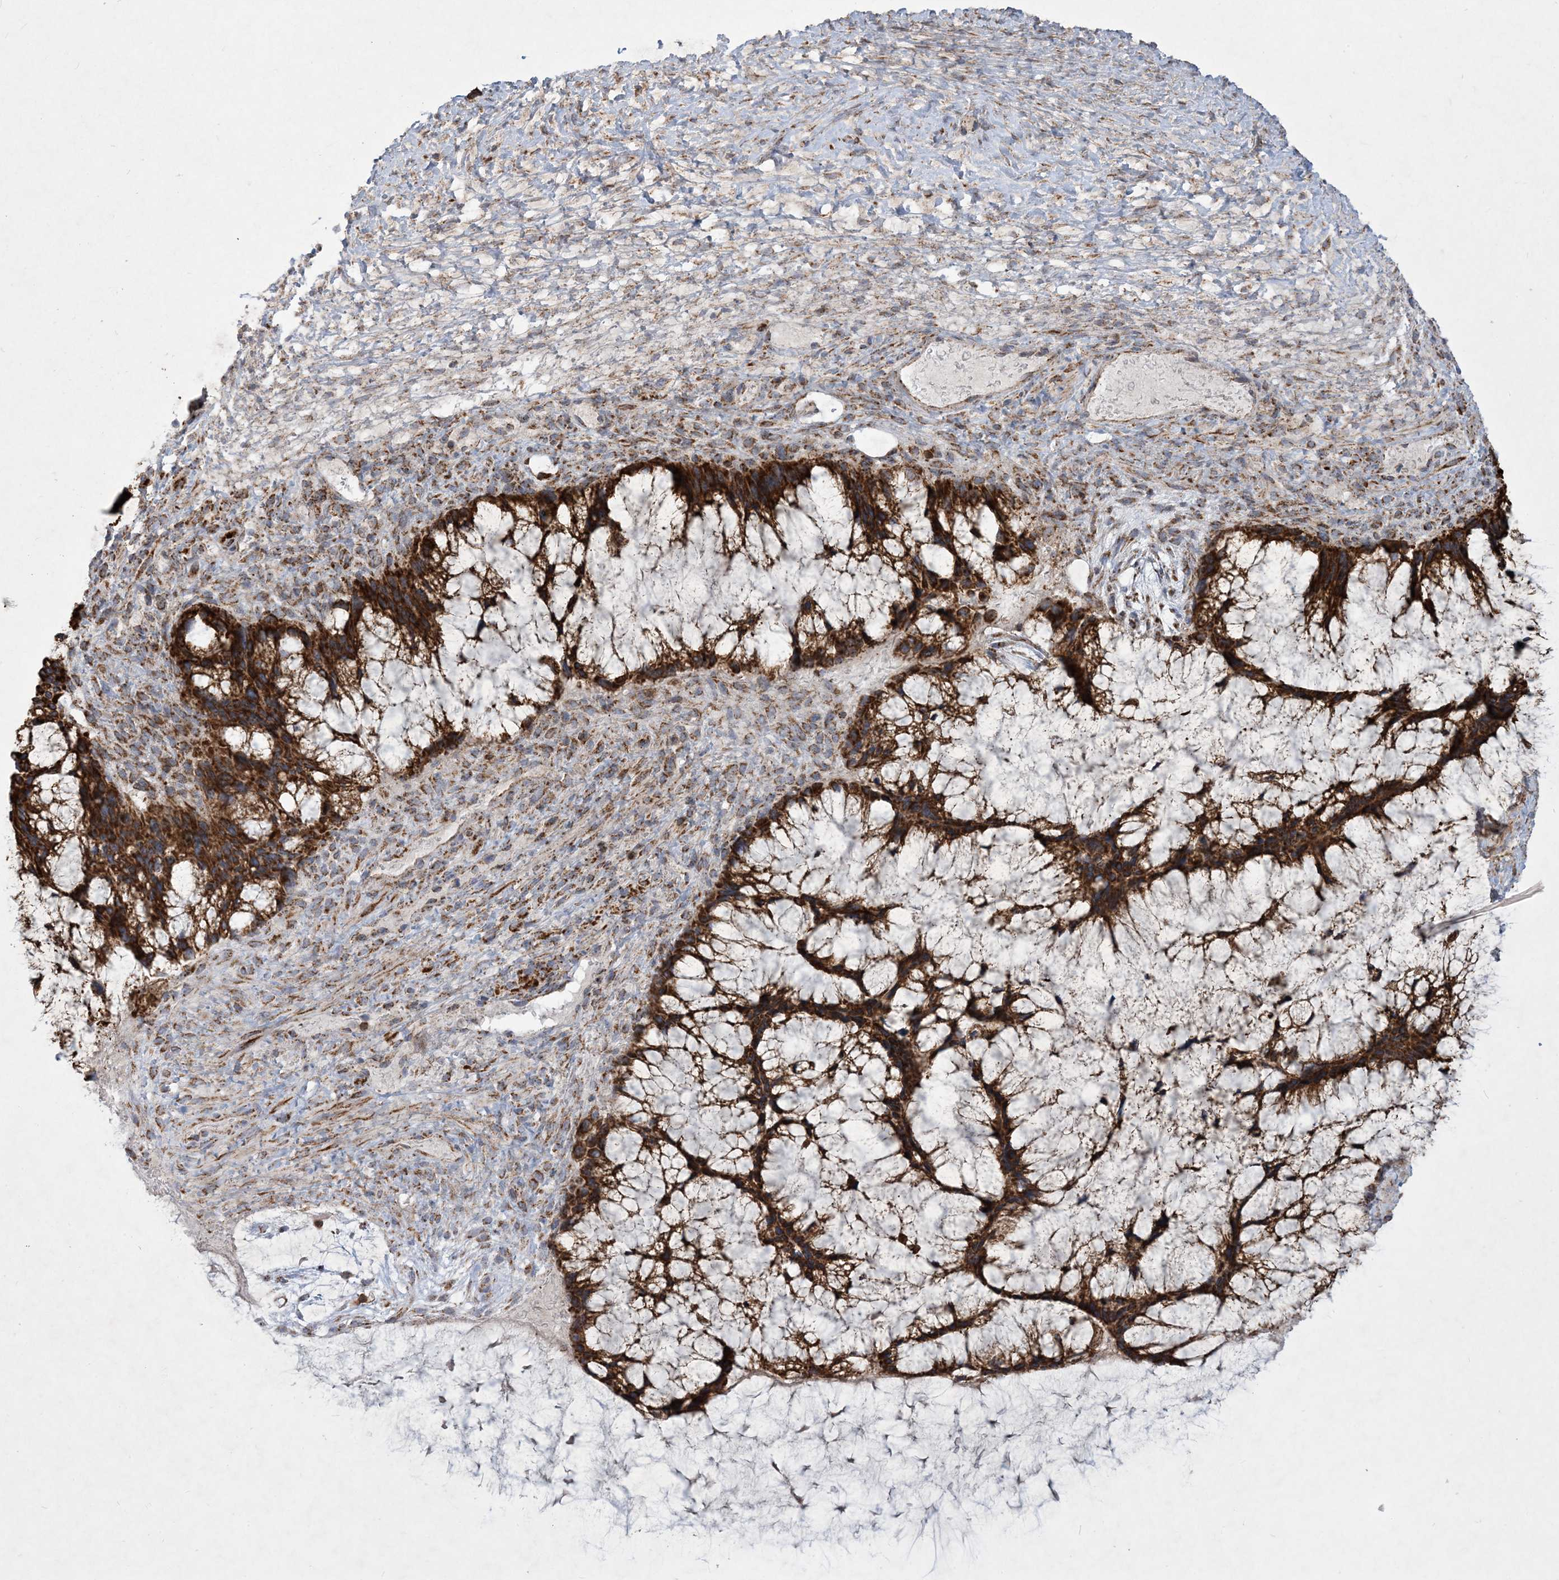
{"staining": {"intensity": "strong", "quantity": ">75%", "location": "cytoplasmic/membranous"}, "tissue": "ovarian cancer", "cell_type": "Tumor cells", "image_type": "cancer", "snomed": [{"axis": "morphology", "description": "Cystadenocarcinoma, mucinous, NOS"}, {"axis": "topography", "description": "Ovary"}], "caption": "There is high levels of strong cytoplasmic/membranous positivity in tumor cells of ovarian mucinous cystadenocarcinoma, as demonstrated by immunohistochemical staining (brown color).", "gene": "BEND4", "patient": {"sex": "female", "age": 37}}